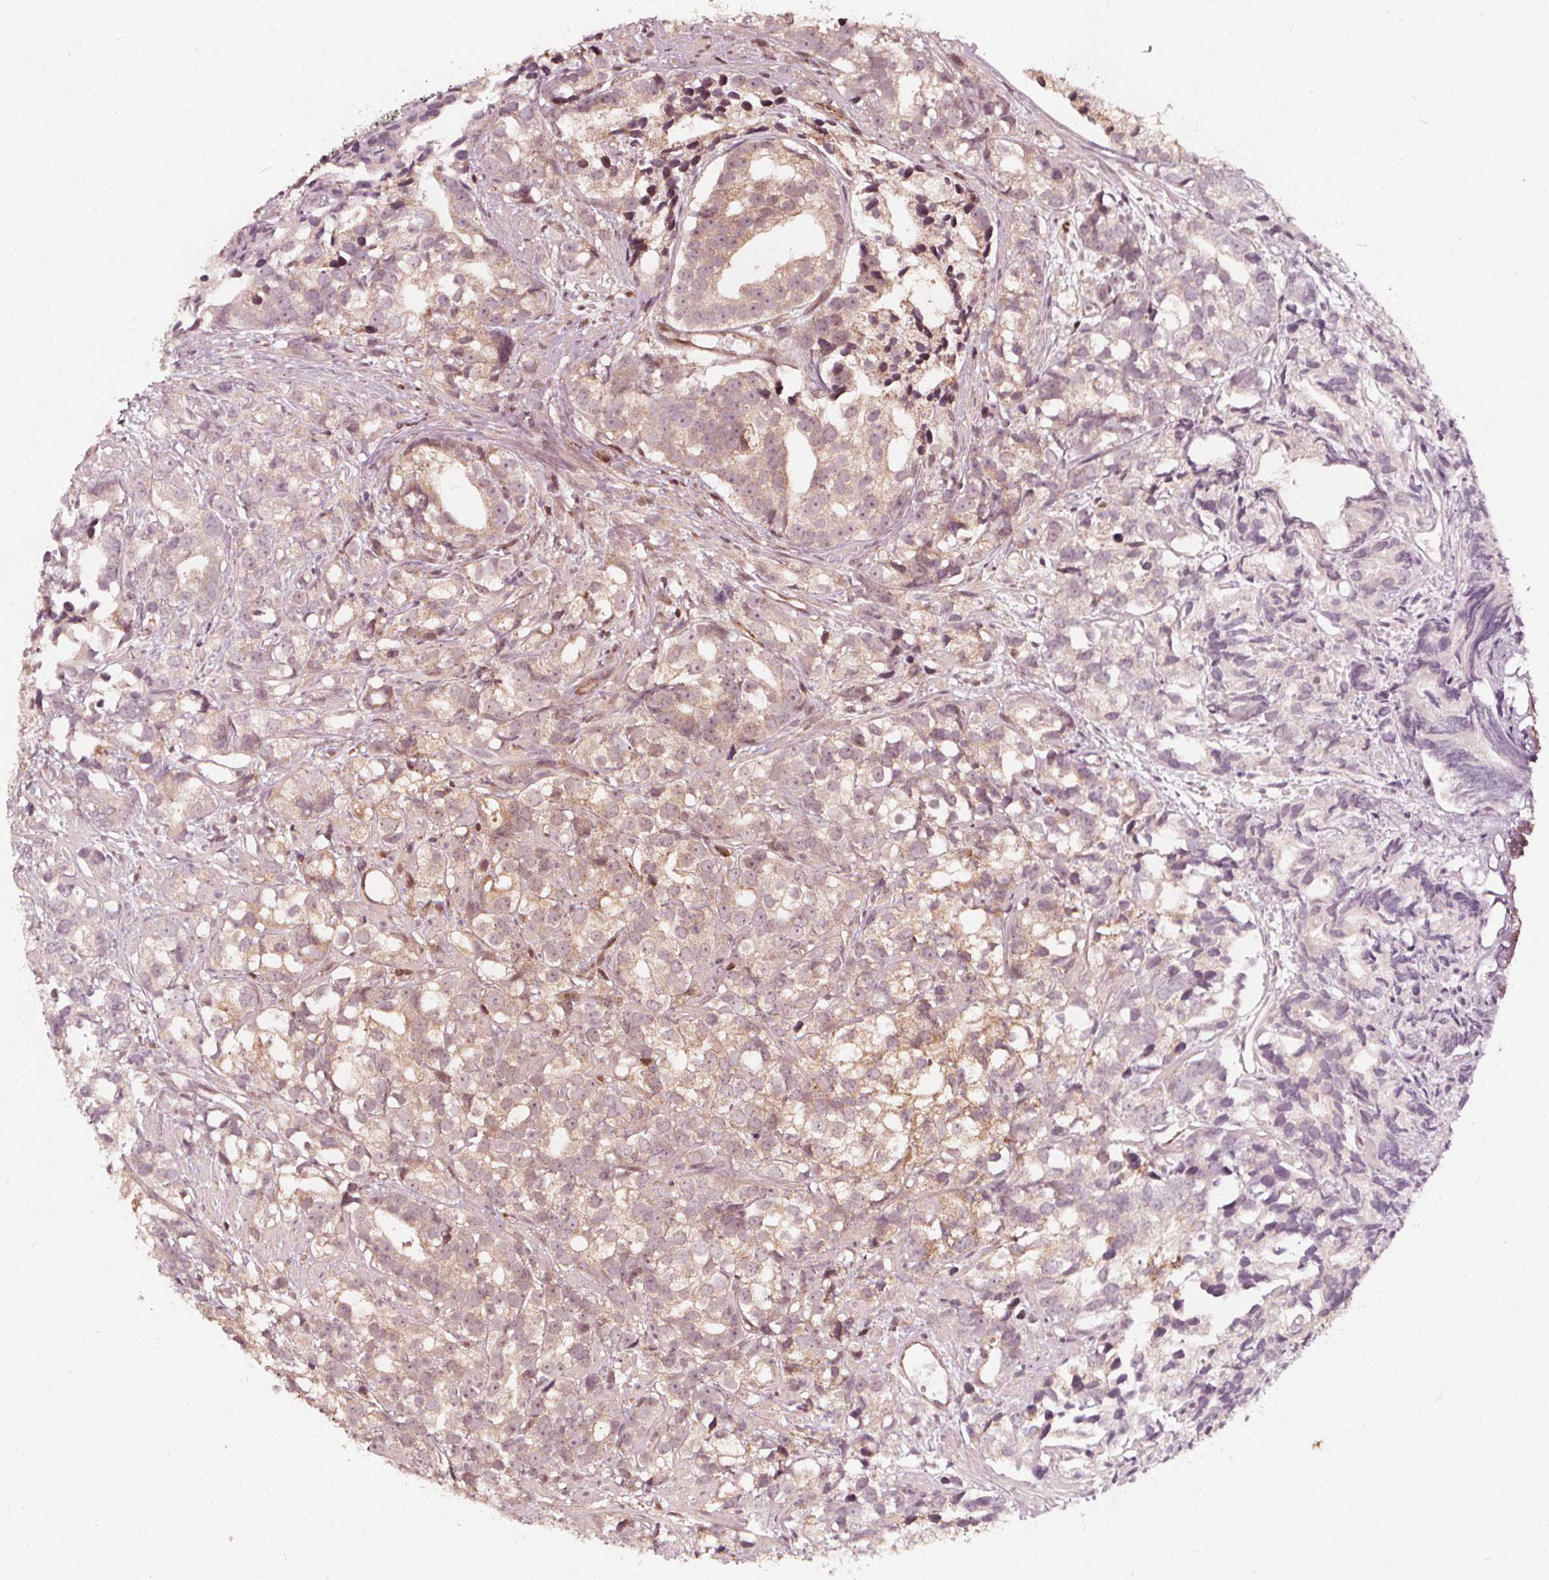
{"staining": {"intensity": "weak", "quantity": ">75%", "location": "cytoplasmic/membranous"}, "tissue": "prostate cancer", "cell_type": "Tumor cells", "image_type": "cancer", "snomed": [{"axis": "morphology", "description": "Adenocarcinoma, High grade"}, {"axis": "topography", "description": "Prostate"}], "caption": "High-grade adenocarcinoma (prostate) stained with DAB (3,3'-diaminobenzidine) immunohistochemistry shows low levels of weak cytoplasmic/membranous staining in about >75% of tumor cells.", "gene": "AIP", "patient": {"sex": "male", "age": 79}}